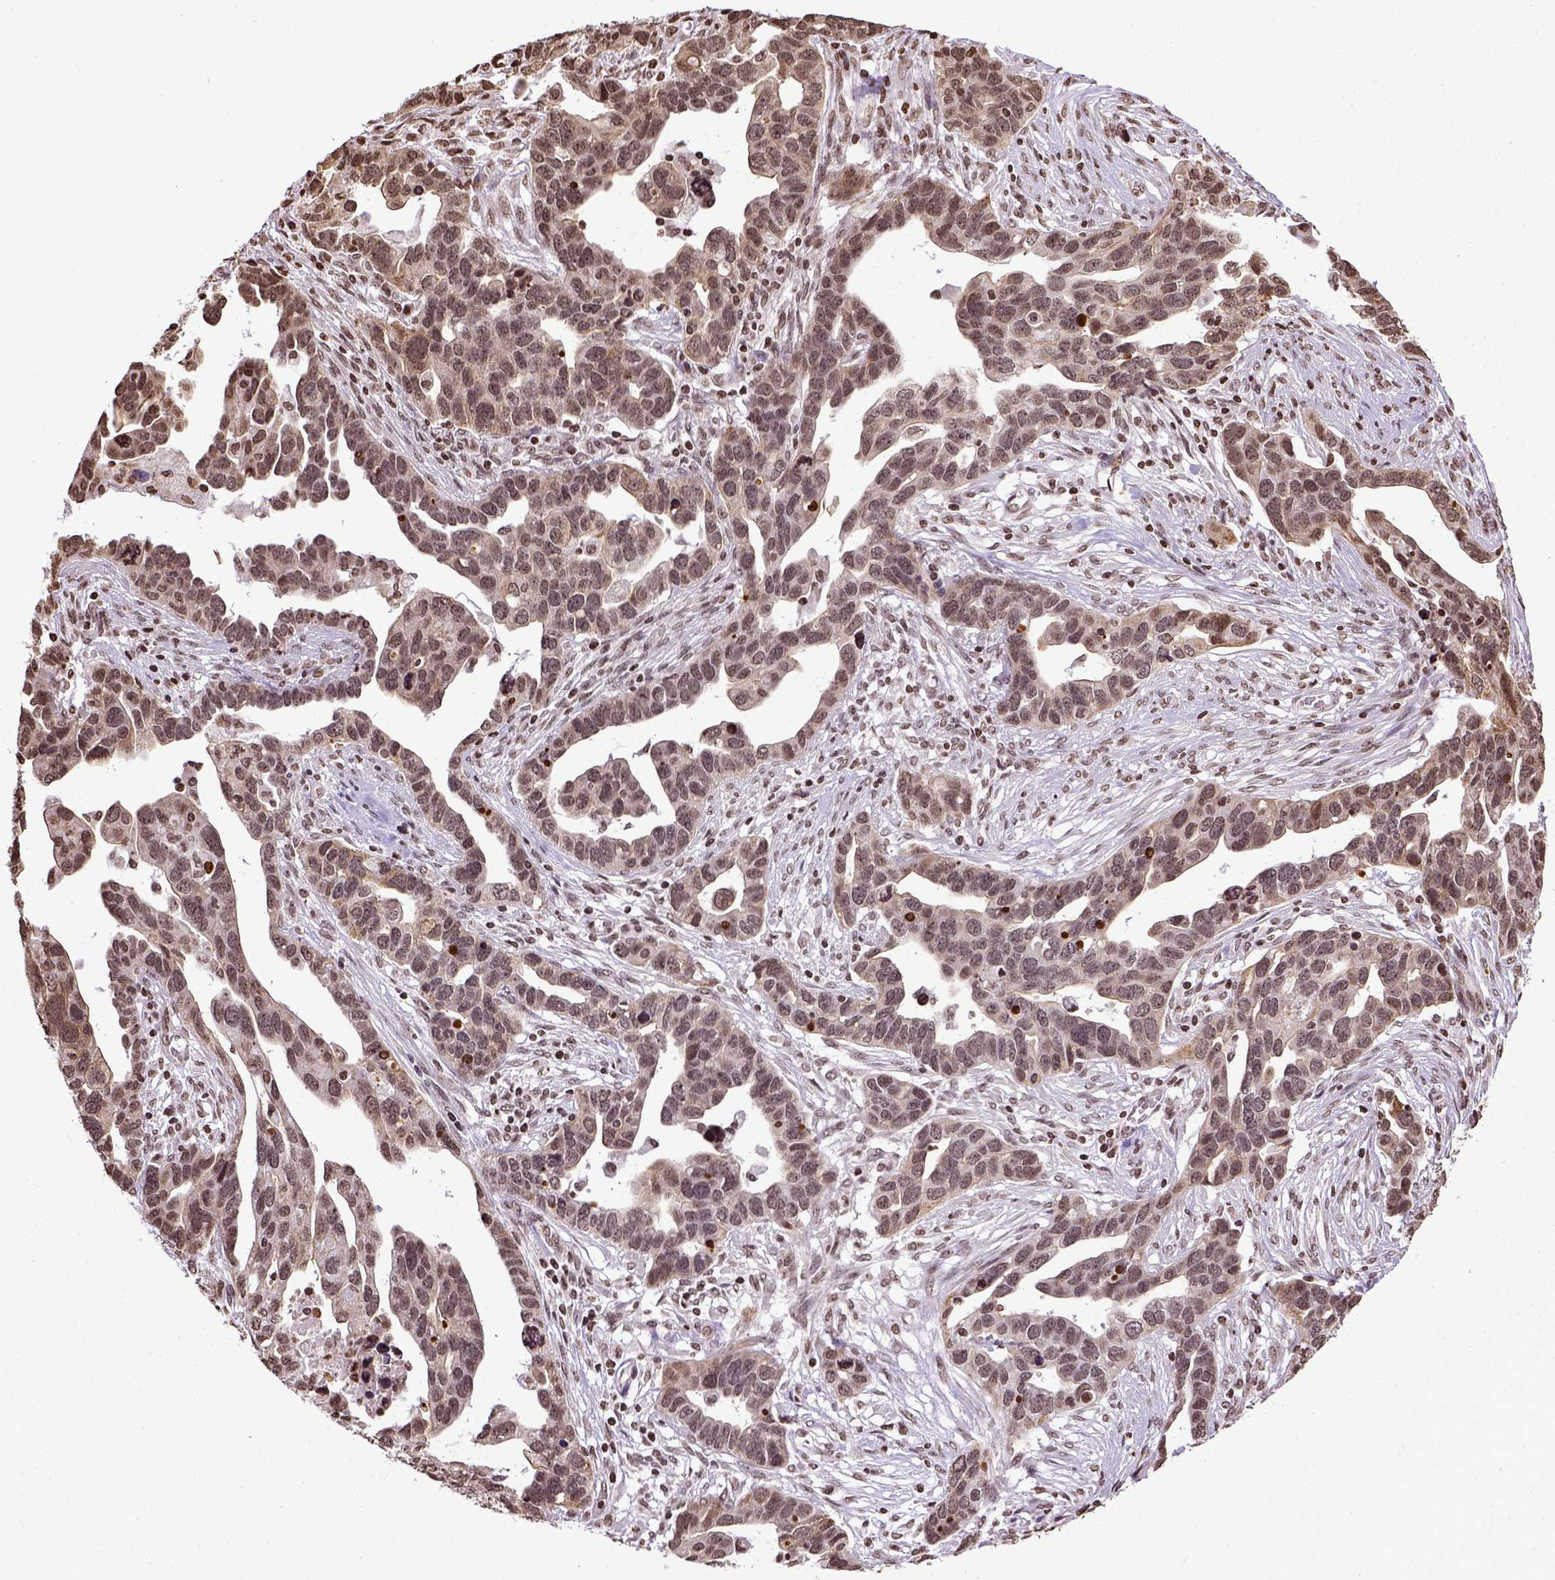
{"staining": {"intensity": "moderate", "quantity": ">75%", "location": "nuclear"}, "tissue": "ovarian cancer", "cell_type": "Tumor cells", "image_type": "cancer", "snomed": [{"axis": "morphology", "description": "Cystadenocarcinoma, serous, NOS"}, {"axis": "topography", "description": "Ovary"}], "caption": "Moderate nuclear expression for a protein is identified in approximately >75% of tumor cells of ovarian cancer (serous cystadenocarcinoma) using immunohistochemistry.", "gene": "ZNF75D", "patient": {"sex": "female", "age": 54}}